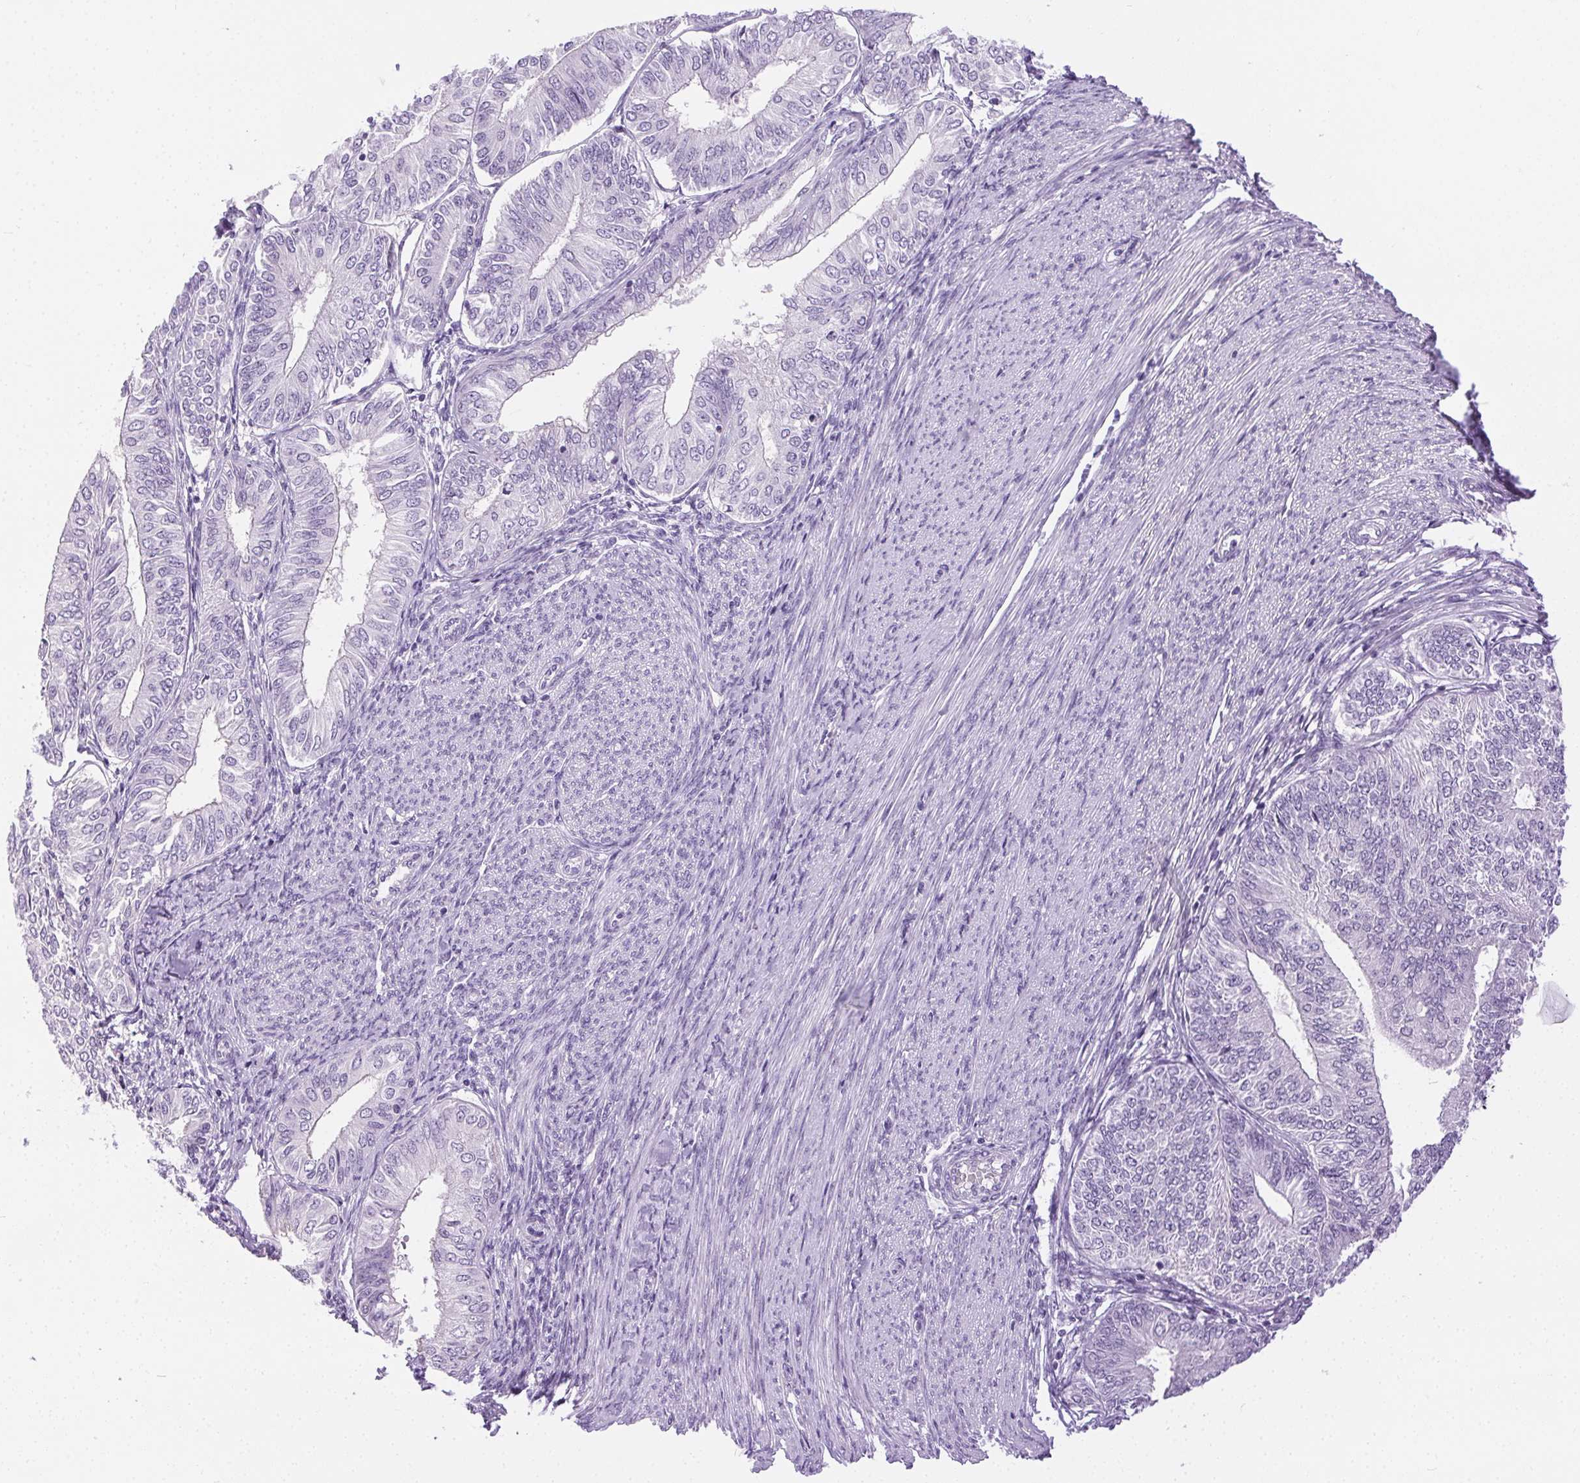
{"staining": {"intensity": "negative", "quantity": "none", "location": "none"}, "tissue": "endometrial cancer", "cell_type": "Tumor cells", "image_type": "cancer", "snomed": [{"axis": "morphology", "description": "Adenocarcinoma, NOS"}, {"axis": "topography", "description": "Endometrium"}], "caption": "This is an IHC histopathology image of endometrial cancer (adenocarcinoma). There is no positivity in tumor cells.", "gene": "C20orf85", "patient": {"sex": "female", "age": 58}}